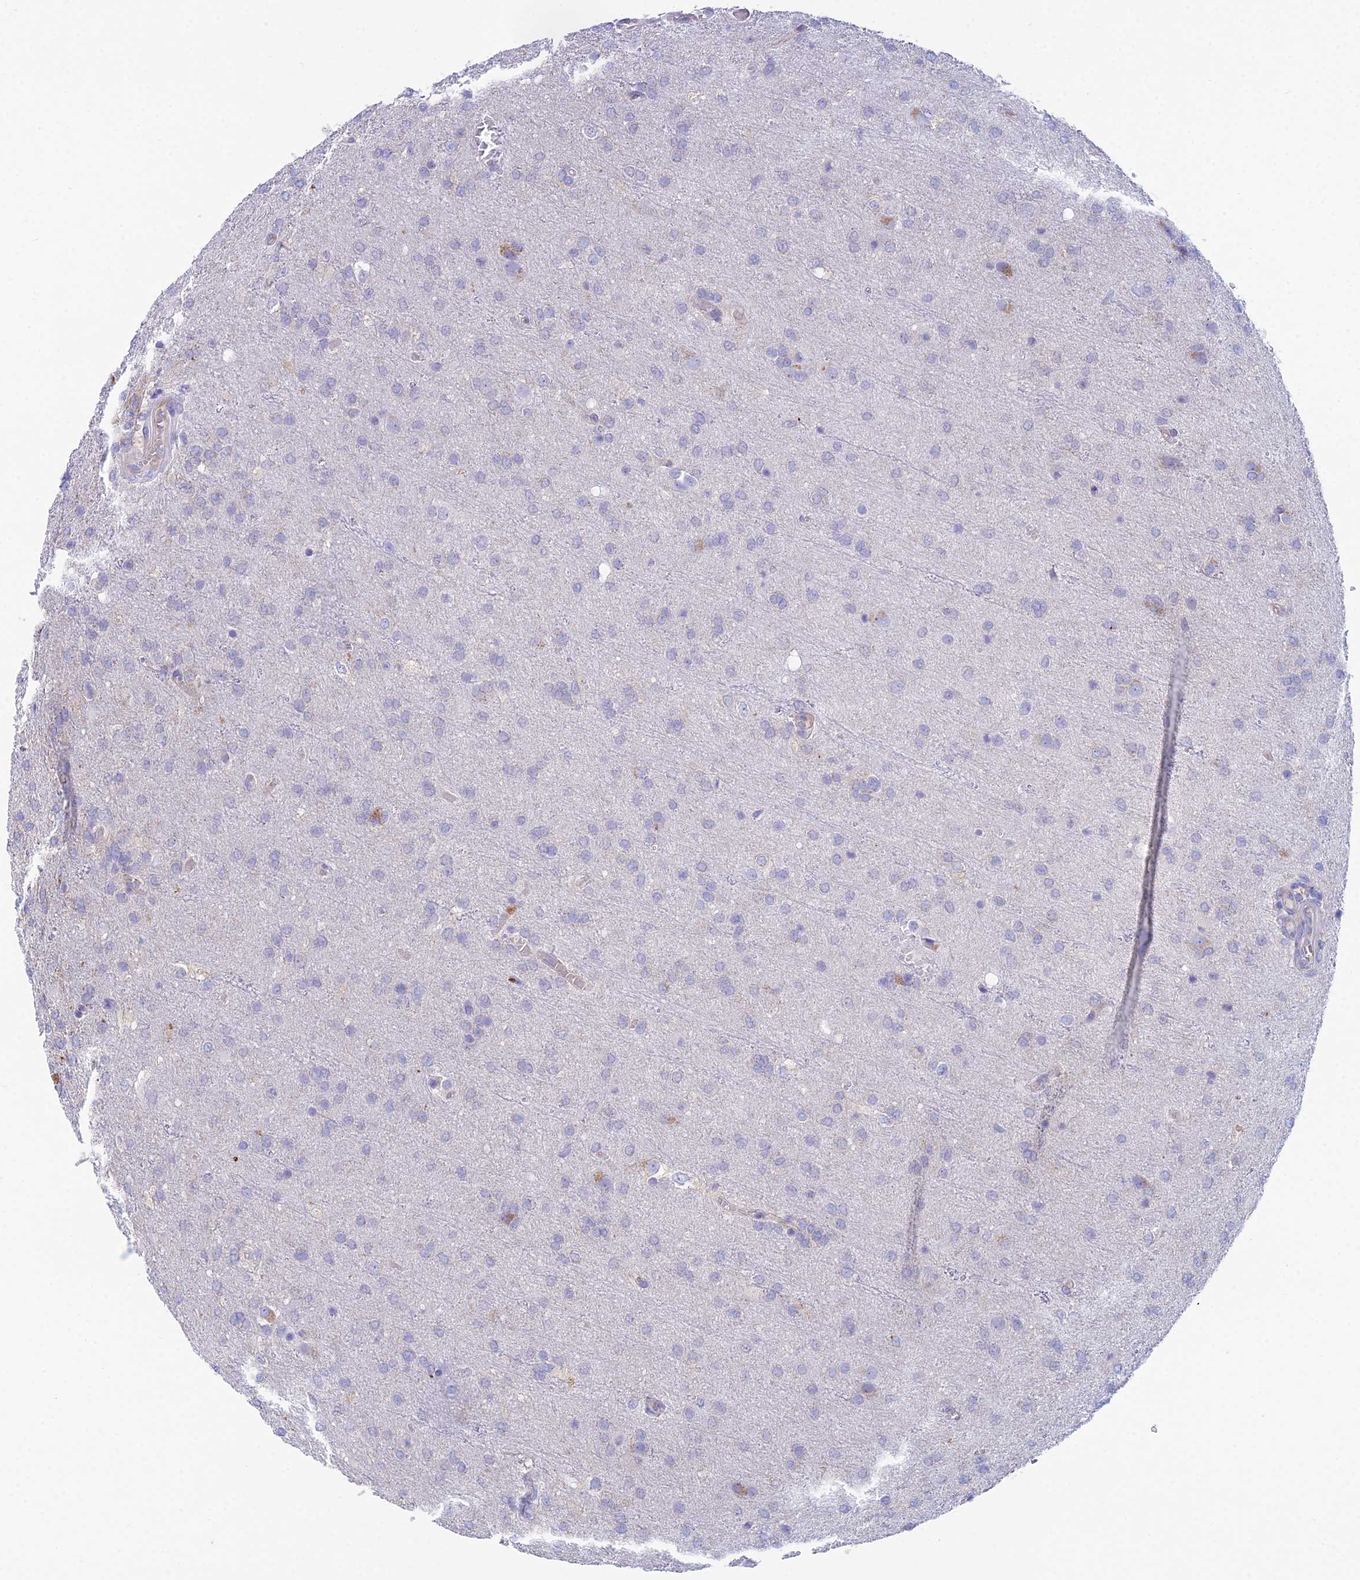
{"staining": {"intensity": "negative", "quantity": "none", "location": "none"}, "tissue": "glioma", "cell_type": "Tumor cells", "image_type": "cancer", "snomed": [{"axis": "morphology", "description": "Glioma, malignant, High grade"}, {"axis": "topography", "description": "Brain"}], "caption": "The micrograph shows no significant expression in tumor cells of malignant high-grade glioma.", "gene": "ZNF564", "patient": {"sex": "female", "age": 74}}